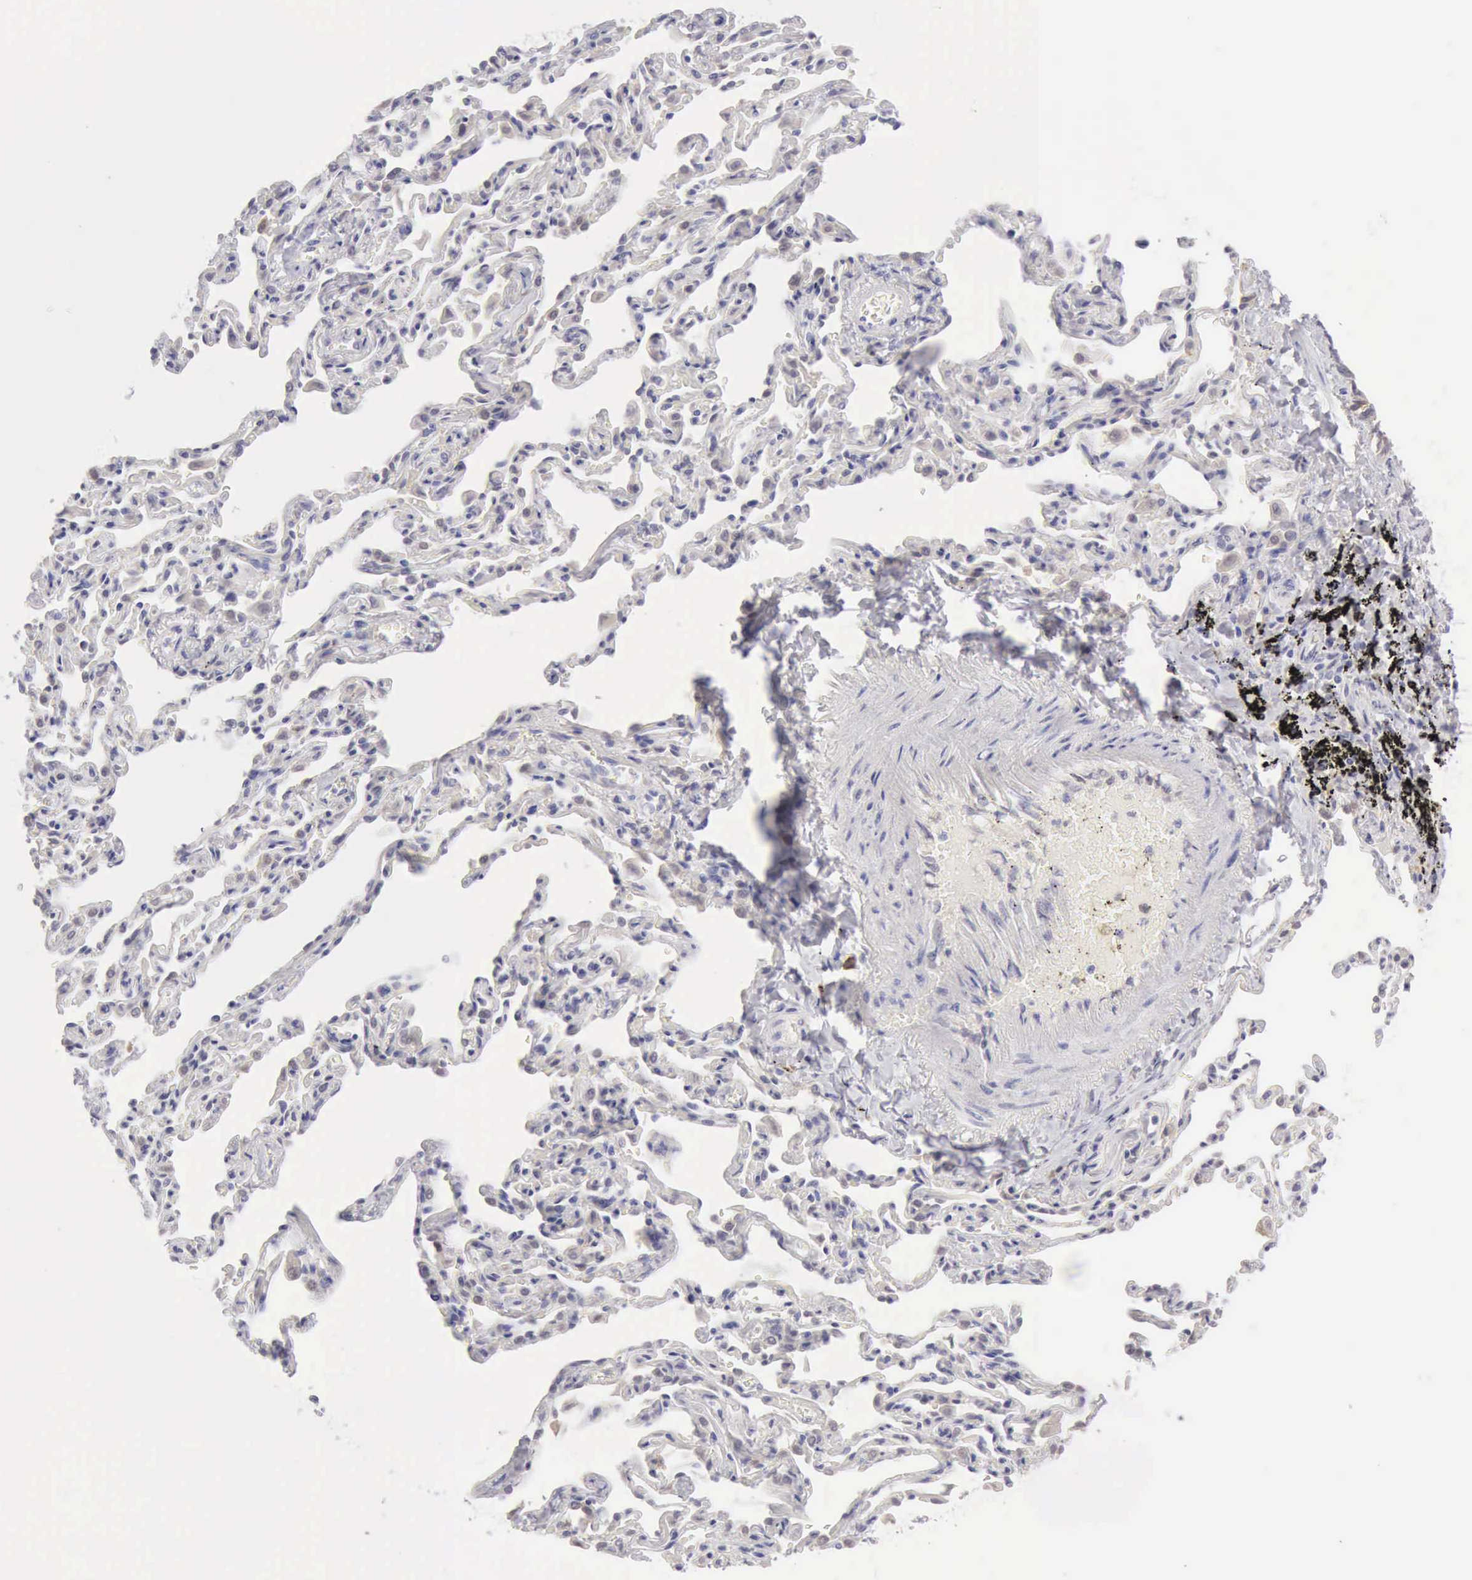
{"staining": {"intensity": "weak", "quantity": "25%-75%", "location": "cytoplasmic/membranous"}, "tissue": "bronchus", "cell_type": "Respiratory epithelial cells", "image_type": "normal", "snomed": [{"axis": "morphology", "description": "Normal tissue, NOS"}, {"axis": "topography", "description": "Cartilage tissue"}, {"axis": "topography", "description": "Bronchus"}, {"axis": "topography", "description": "Lung"}], "caption": "Protein expression analysis of unremarkable bronchus reveals weak cytoplasmic/membranous expression in about 25%-75% of respiratory epithelial cells. (Brightfield microscopy of DAB IHC at high magnification).", "gene": "RNASE1", "patient": {"sex": "male", "age": 64}}